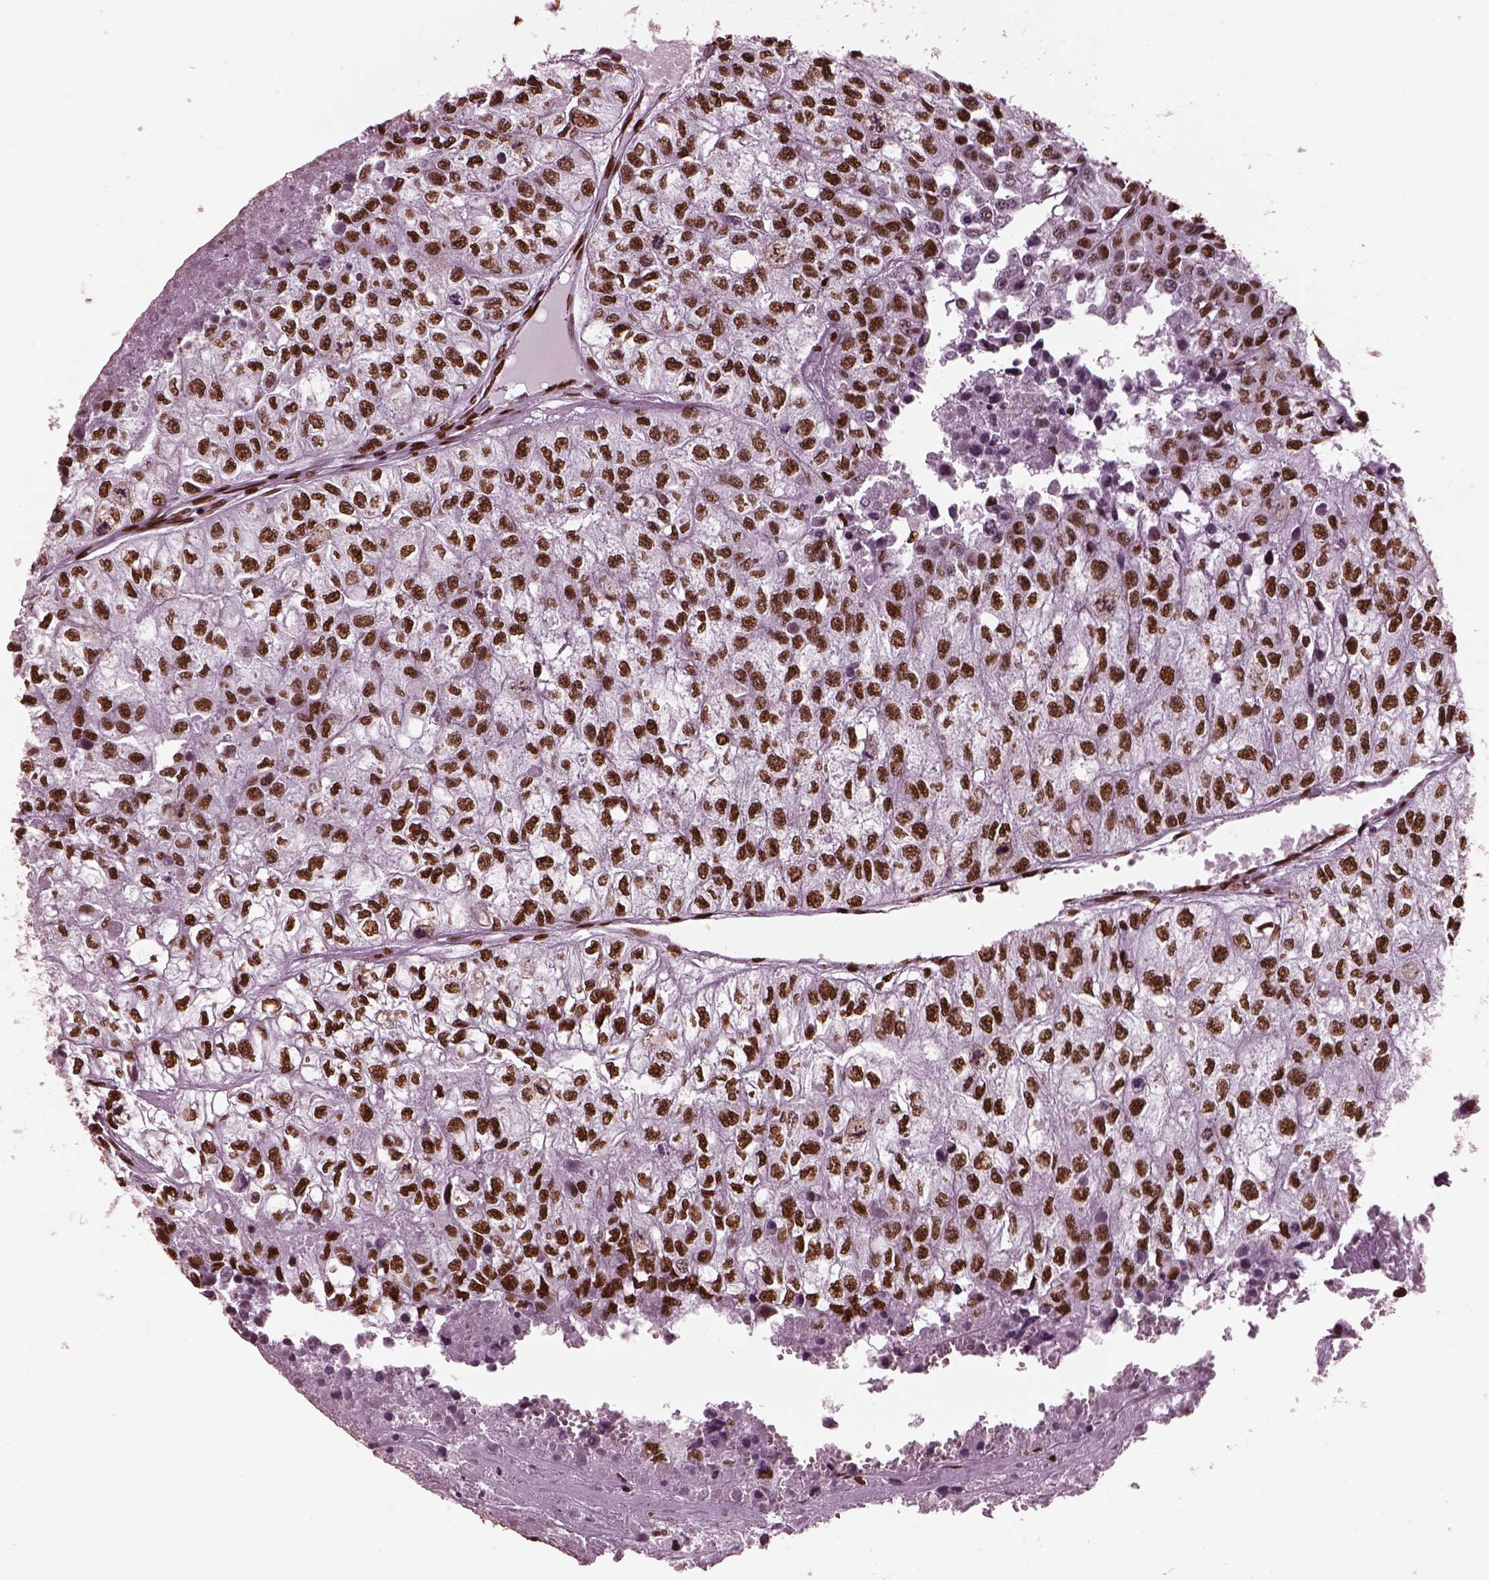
{"staining": {"intensity": "strong", "quantity": ">75%", "location": "nuclear"}, "tissue": "renal cancer", "cell_type": "Tumor cells", "image_type": "cancer", "snomed": [{"axis": "morphology", "description": "Adenocarcinoma, NOS"}, {"axis": "topography", "description": "Kidney"}], "caption": "Renal adenocarcinoma stained with immunohistochemistry (IHC) exhibits strong nuclear expression in about >75% of tumor cells.", "gene": "CBFA2T3", "patient": {"sex": "male", "age": 56}}